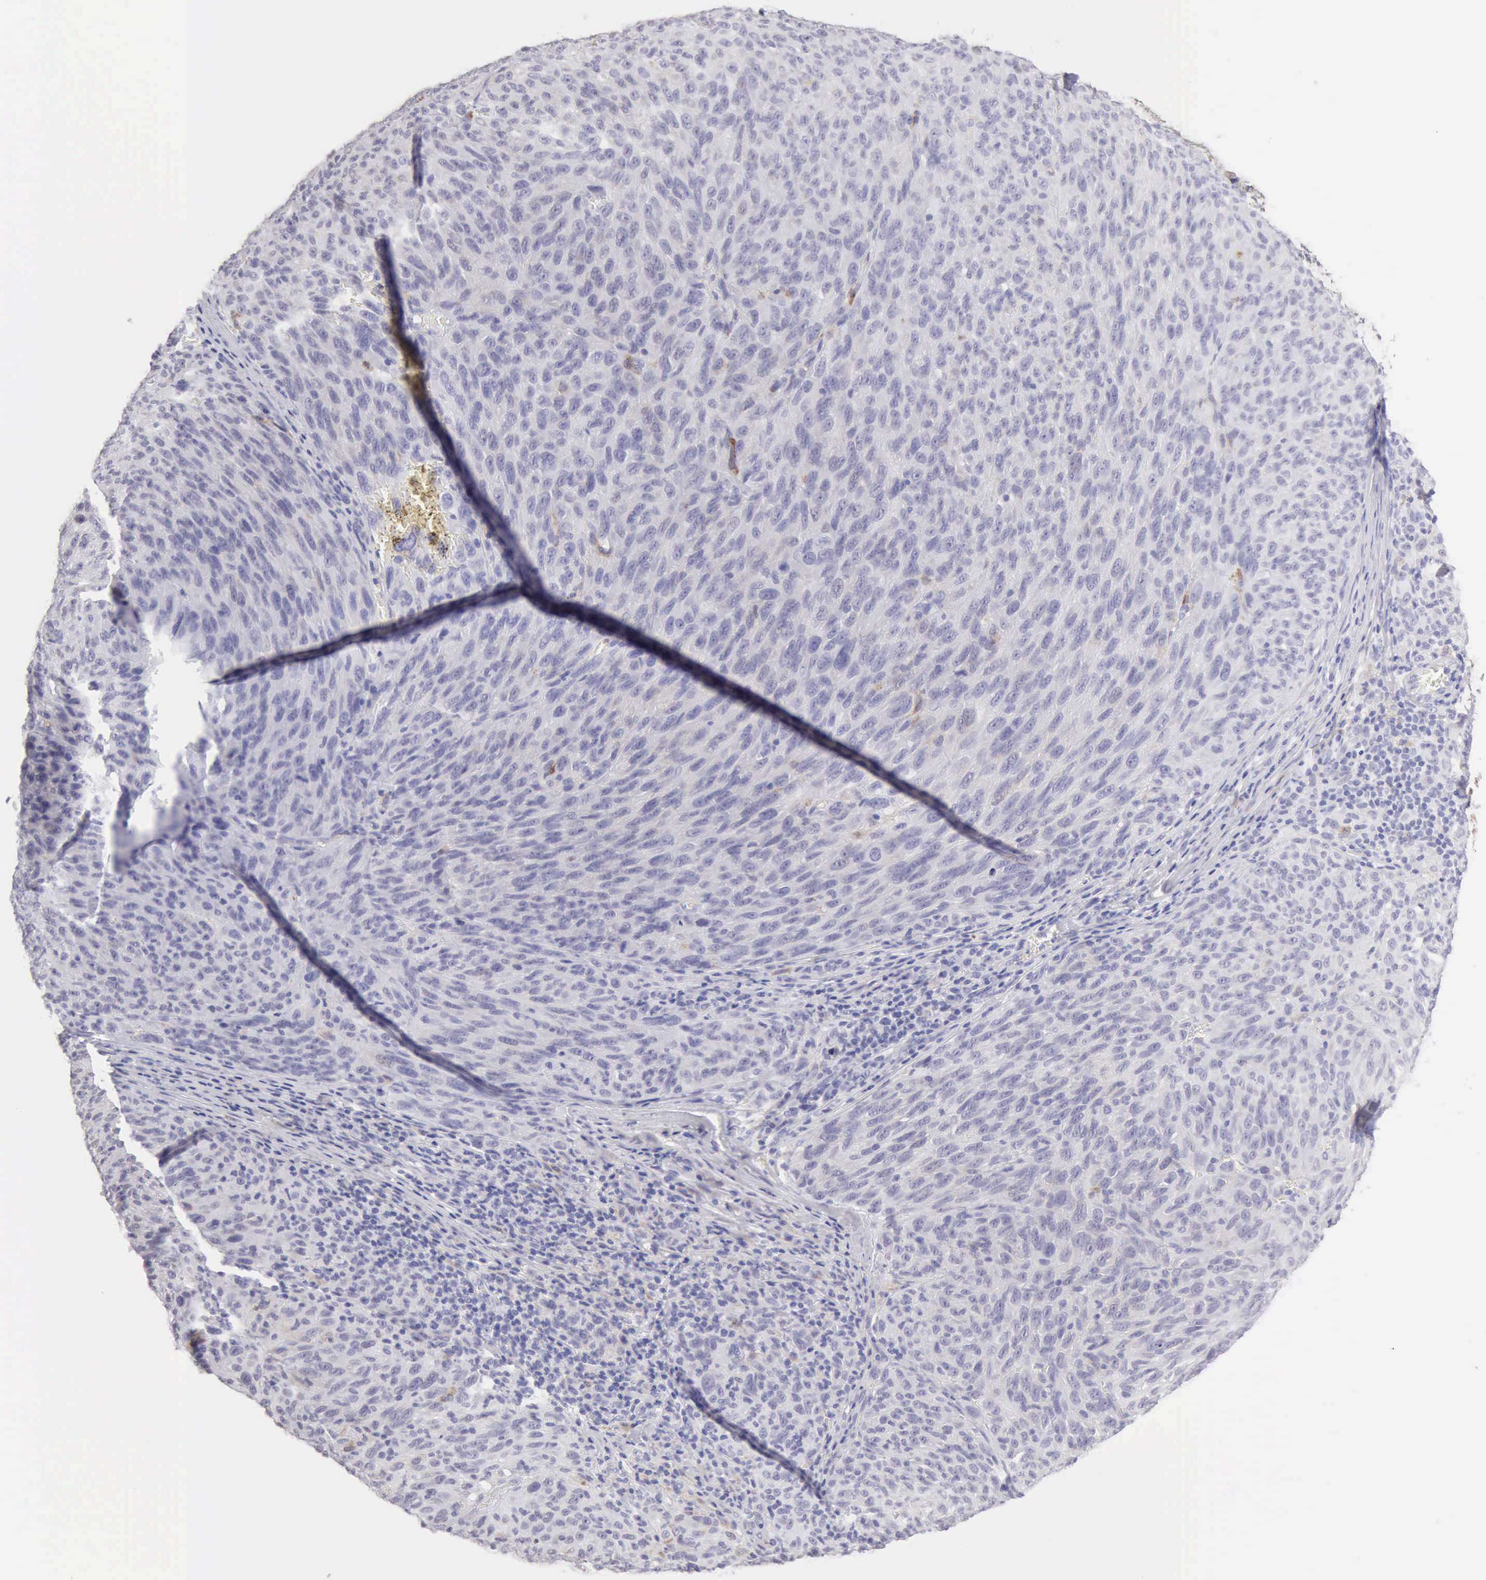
{"staining": {"intensity": "negative", "quantity": "none", "location": "none"}, "tissue": "melanoma", "cell_type": "Tumor cells", "image_type": "cancer", "snomed": [{"axis": "morphology", "description": "Malignant melanoma, NOS"}, {"axis": "topography", "description": "Skin"}], "caption": "Immunohistochemical staining of human malignant melanoma shows no significant staining in tumor cells. (DAB (3,3'-diaminobenzidine) immunohistochemistry, high magnification).", "gene": "RNASE1", "patient": {"sex": "male", "age": 76}}